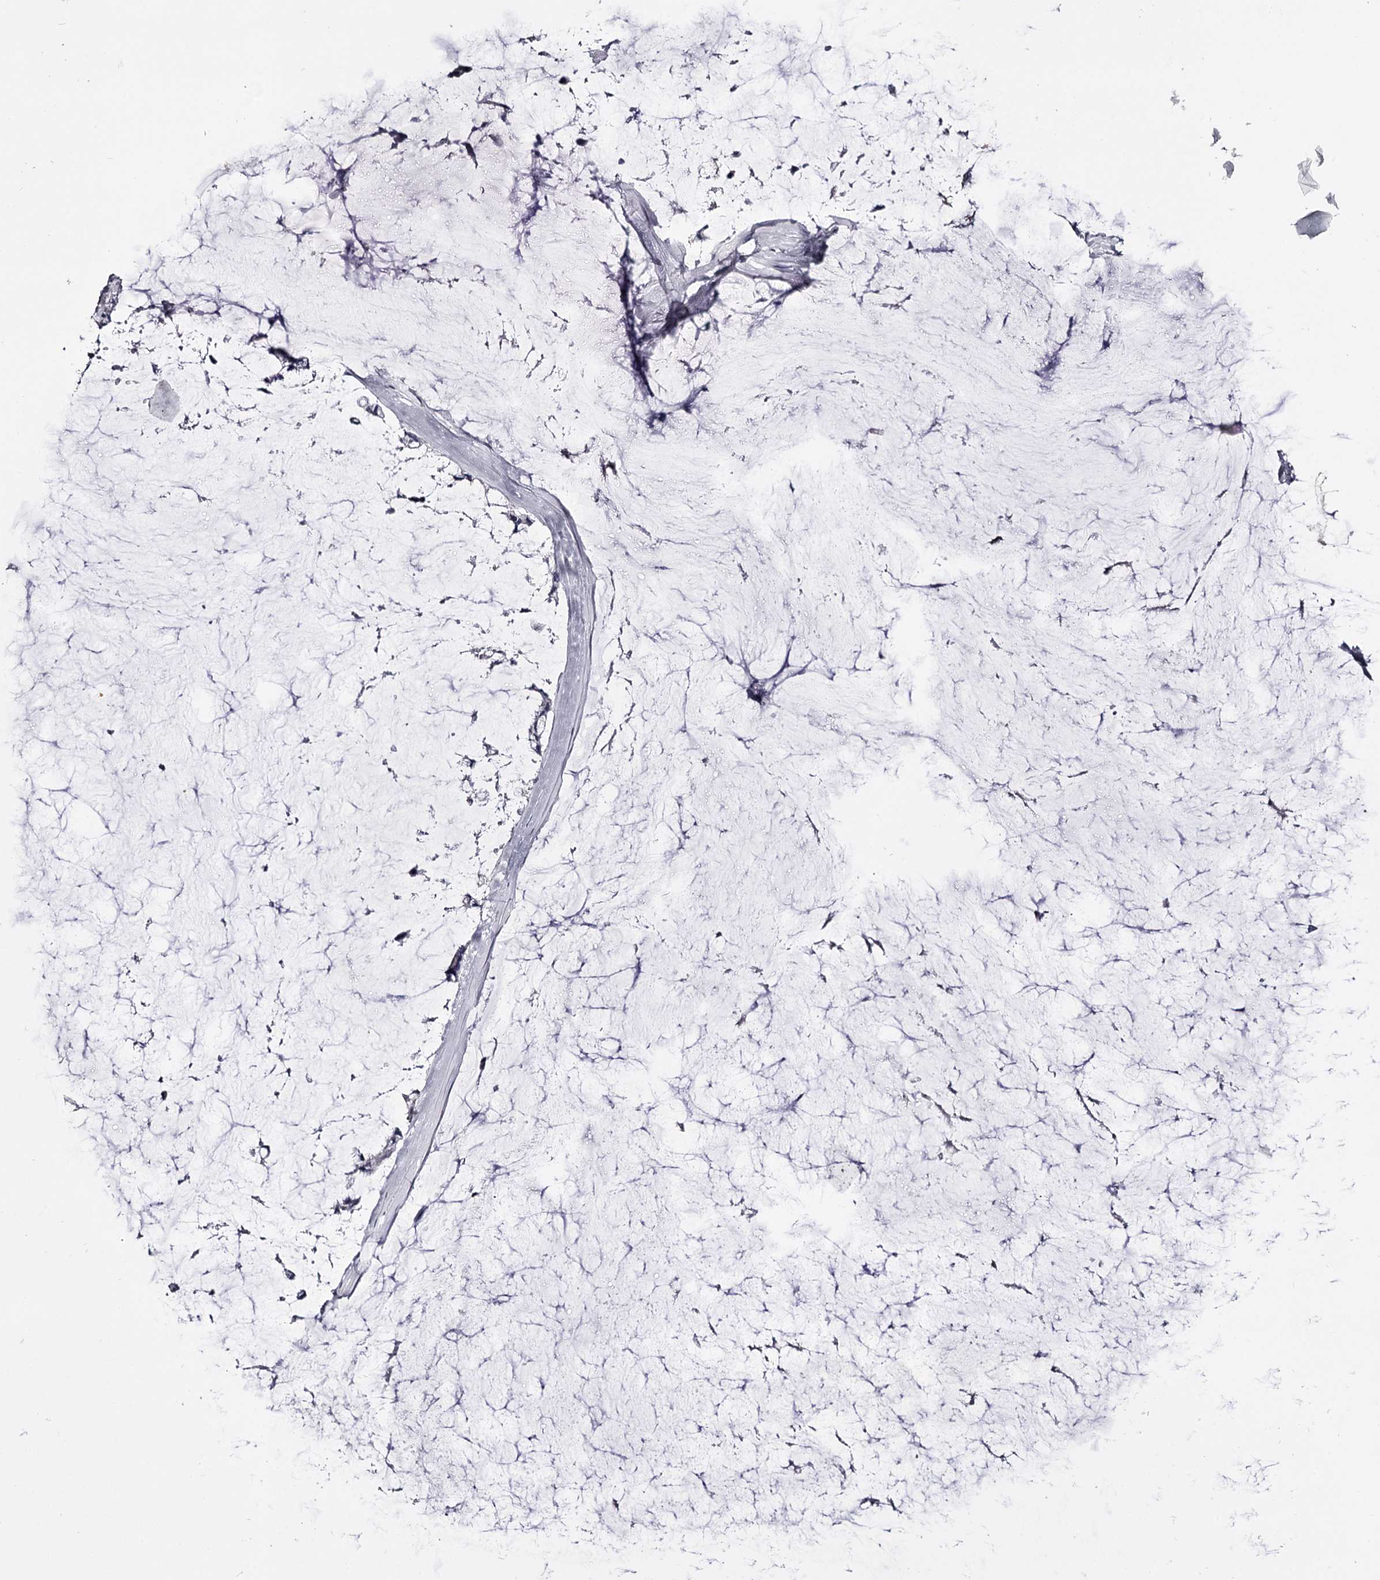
{"staining": {"intensity": "negative", "quantity": "none", "location": "none"}, "tissue": "ovarian cancer", "cell_type": "Tumor cells", "image_type": "cancer", "snomed": [{"axis": "morphology", "description": "Cystadenocarcinoma, mucinous, NOS"}, {"axis": "topography", "description": "Ovary"}], "caption": "Immunohistochemical staining of ovarian cancer (mucinous cystadenocarcinoma) shows no significant expression in tumor cells.", "gene": "GSTO1", "patient": {"sex": "female", "age": 39}}